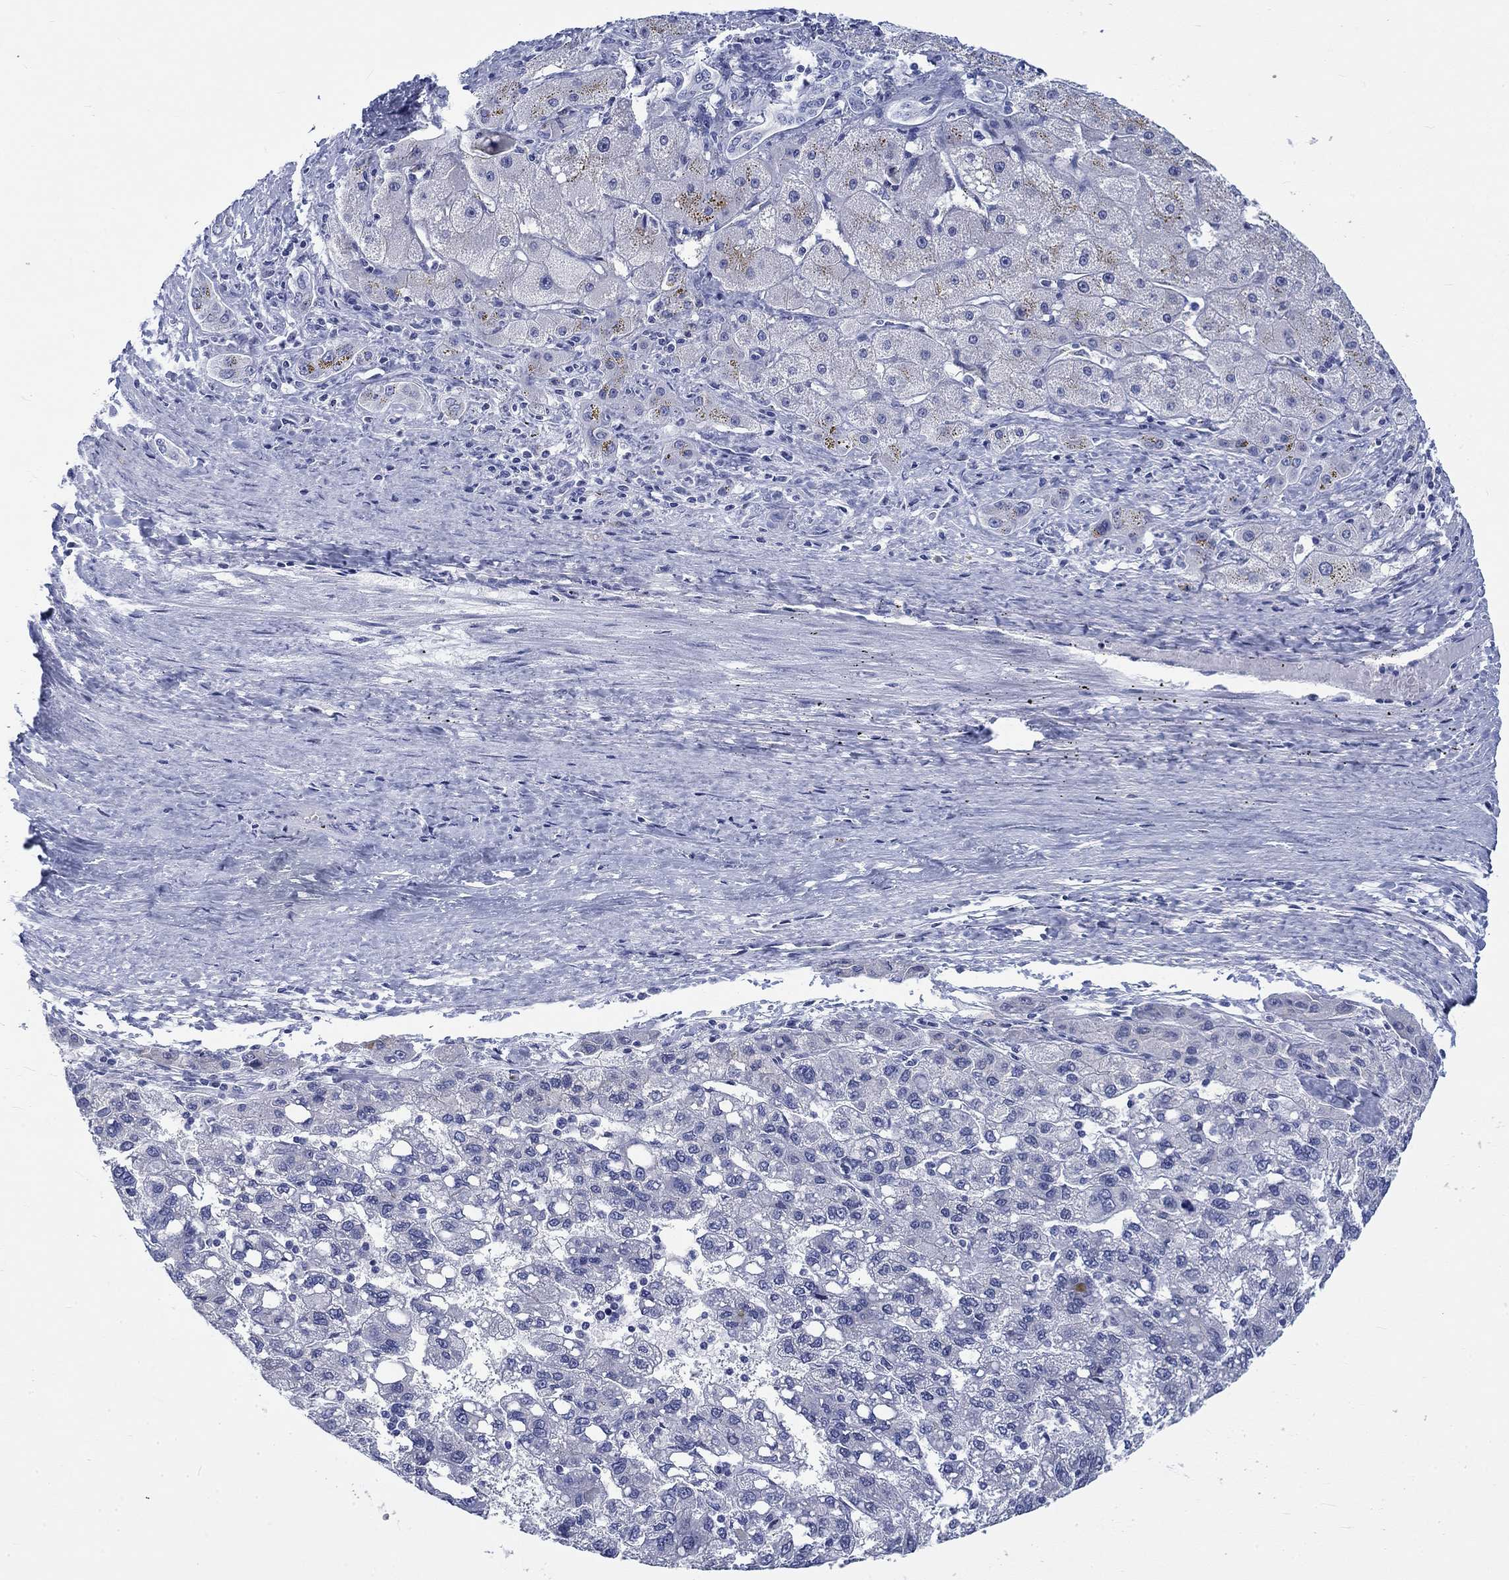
{"staining": {"intensity": "negative", "quantity": "none", "location": "none"}, "tissue": "liver cancer", "cell_type": "Tumor cells", "image_type": "cancer", "snomed": [{"axis": "morphology", "description": "Carcinoma, Hepatocellular, NOS"}, {"axis": "topography", "description": "Liver"}], "caption": "Hepatocellular carcinoma (liver) was stained to show a protein in brown. There is no significant staining in tumor cells. The staining is performed using DAB (3,3'-diaminobenzidine) brown chromogen with nuclei counter-stained in using hematoxylin.", "gene": "KRT76", "patient": {"sex": "female", "age": 82}}